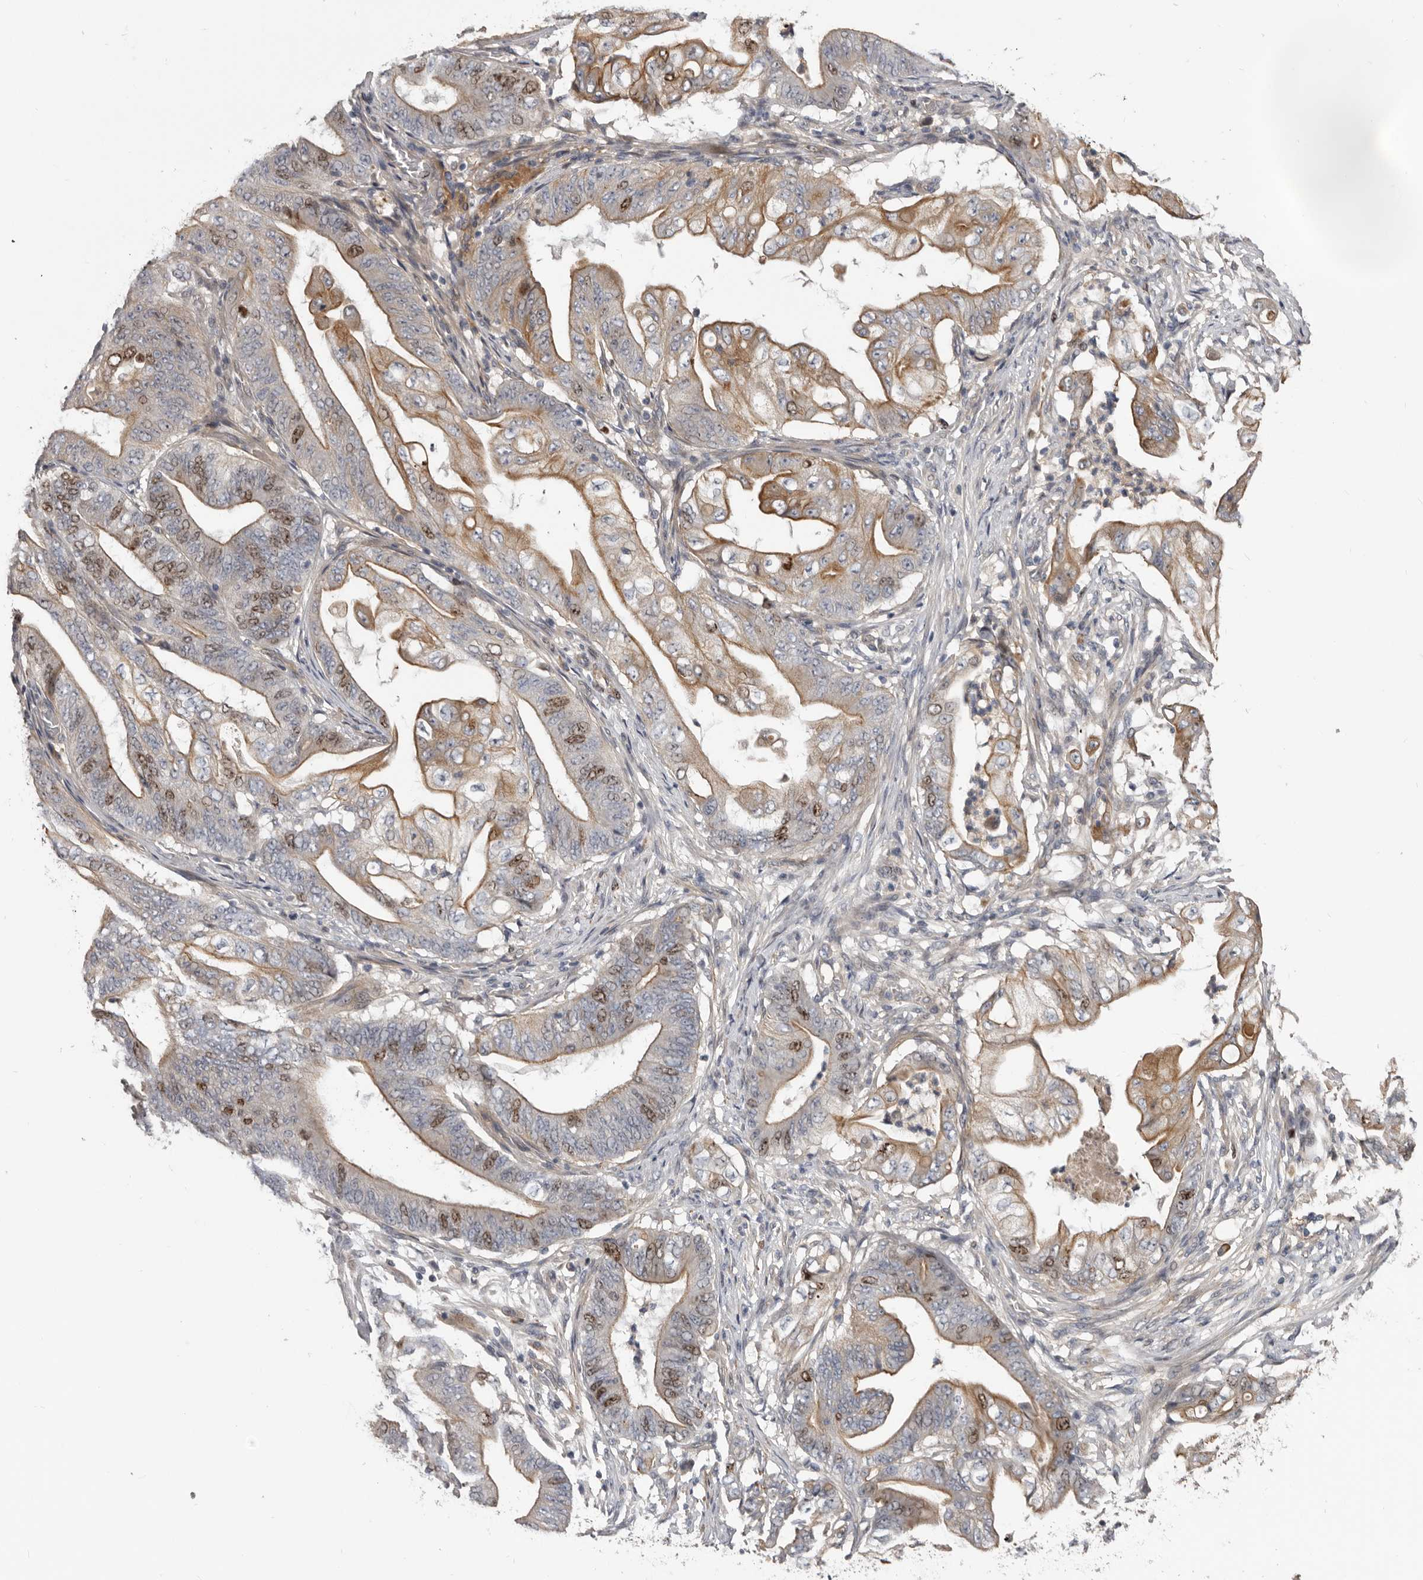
{"staining": {"intensity": "moderate", "quantity": ">75%", "location": "cytoplasmic/membranous,nuclear"}, "tissue": "stomach cancer", "cell_type": "Tumor cells", "image_type": "cancer", "snomed": [{"axis": "morphology", "description": "Adenocarcinoma, NOS"}, {"axis": "topography", "description": "Stomach"}], "caption": "Stomach cancer (adenocarcinoma) stained with a brown dye reveals moderate cytoplasmic/membranous and nuclear positive staining in about >75% of tumor cells.", "gene": "CDCA8", "patient": {"sex": "female", "age": 73}}